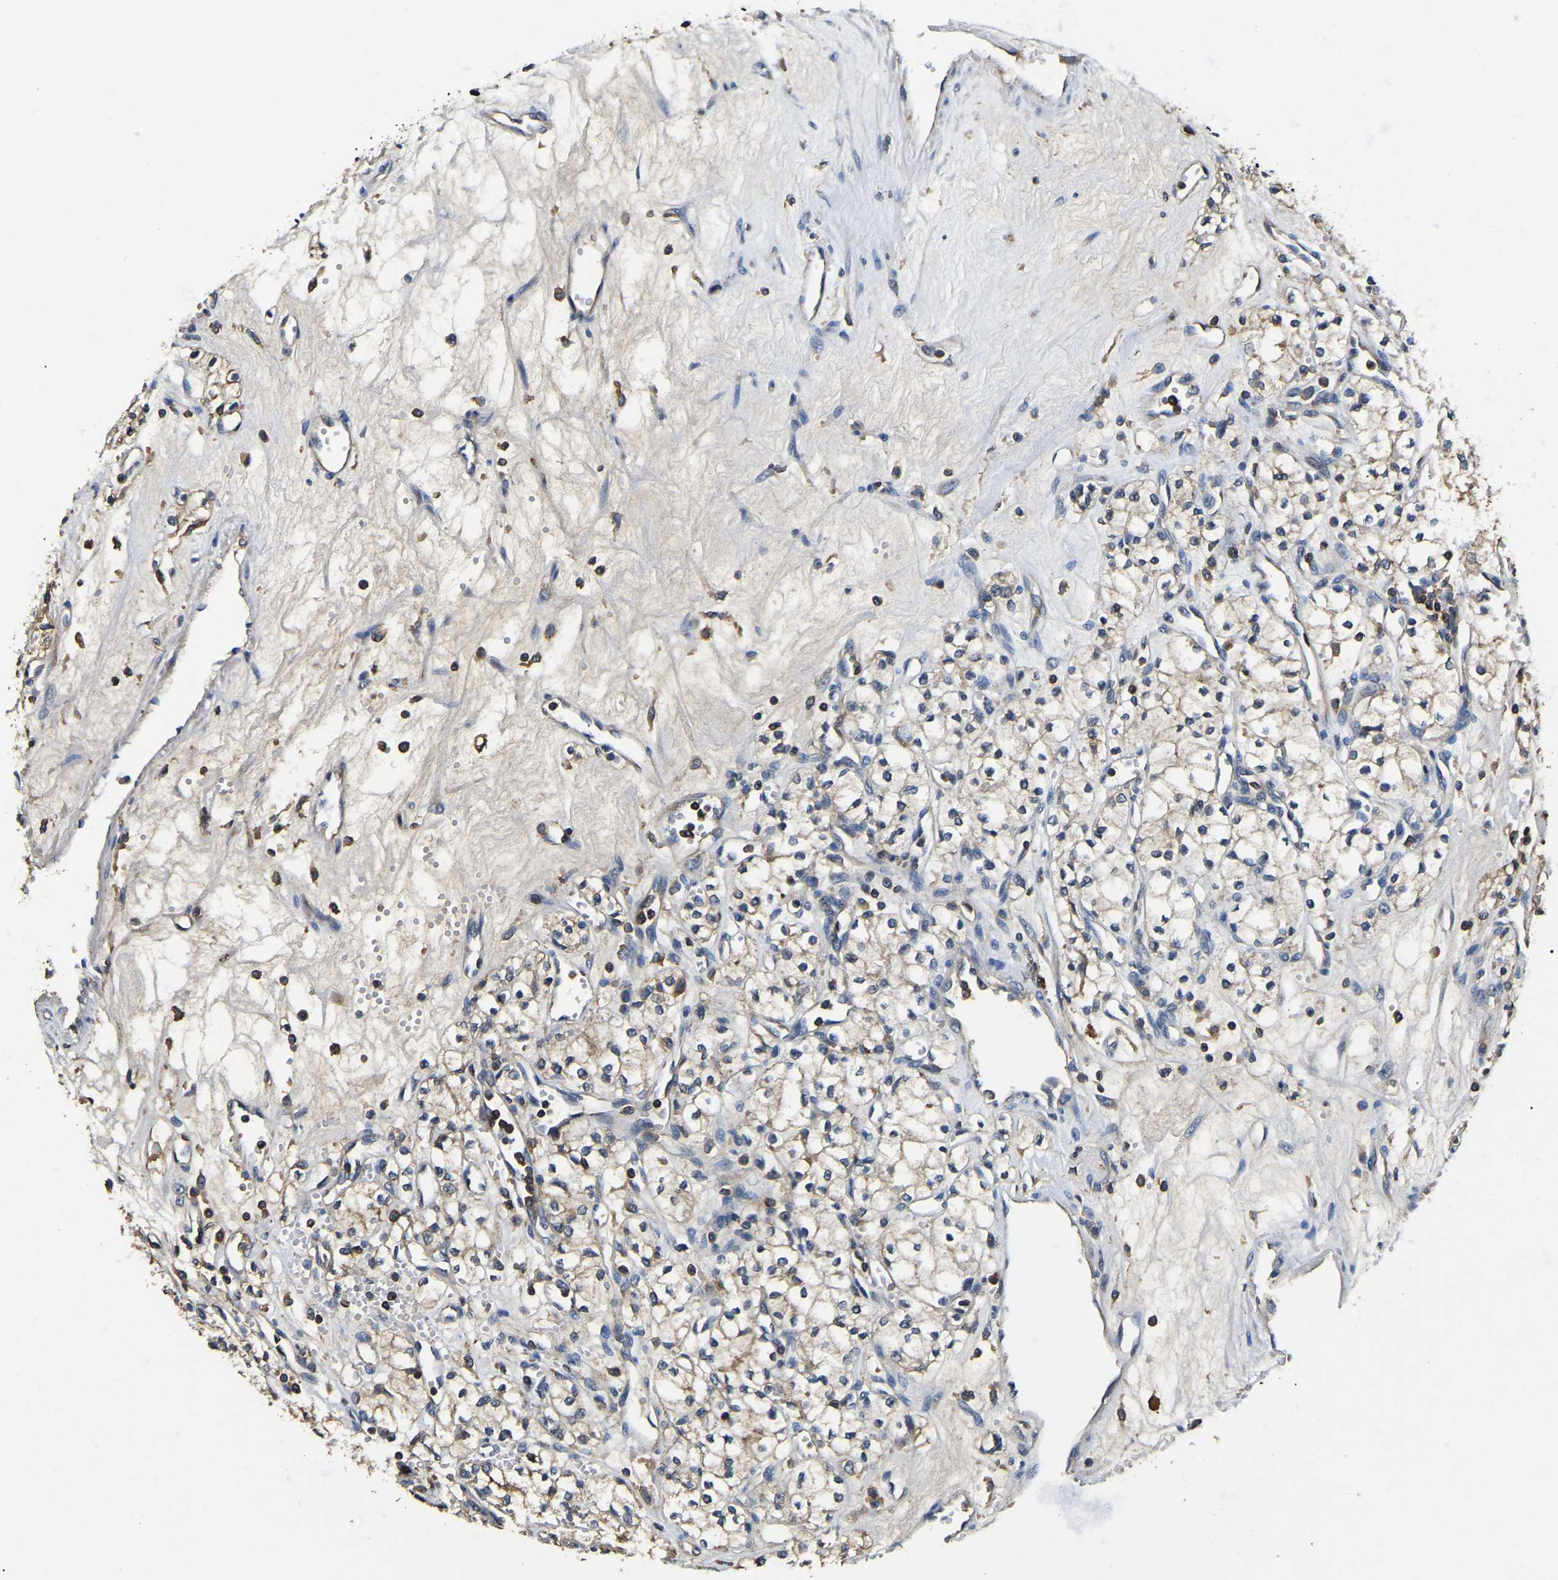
{"staining": {"intensity": "weak", "quantity": "25%-75%", "location": "cytoplasmic/membranous"}, "tissue": "renal cancer", "cell_type": "Tumor cells", "image_type": "cancer", "snomed": [{"axis": "morphology", "description": "Adenocarcinoma, NOS"}, {"axis": "topography", "description": "Kidney"}], "caption": "Renal cancer was stained to show a protein in brown. There is low levels of weak cytoplasmic/membranous staining in approximately 25%-75% of tumor cells.", "gene": "SMPD2", "patient": {"sex": "male", "age": 59}}